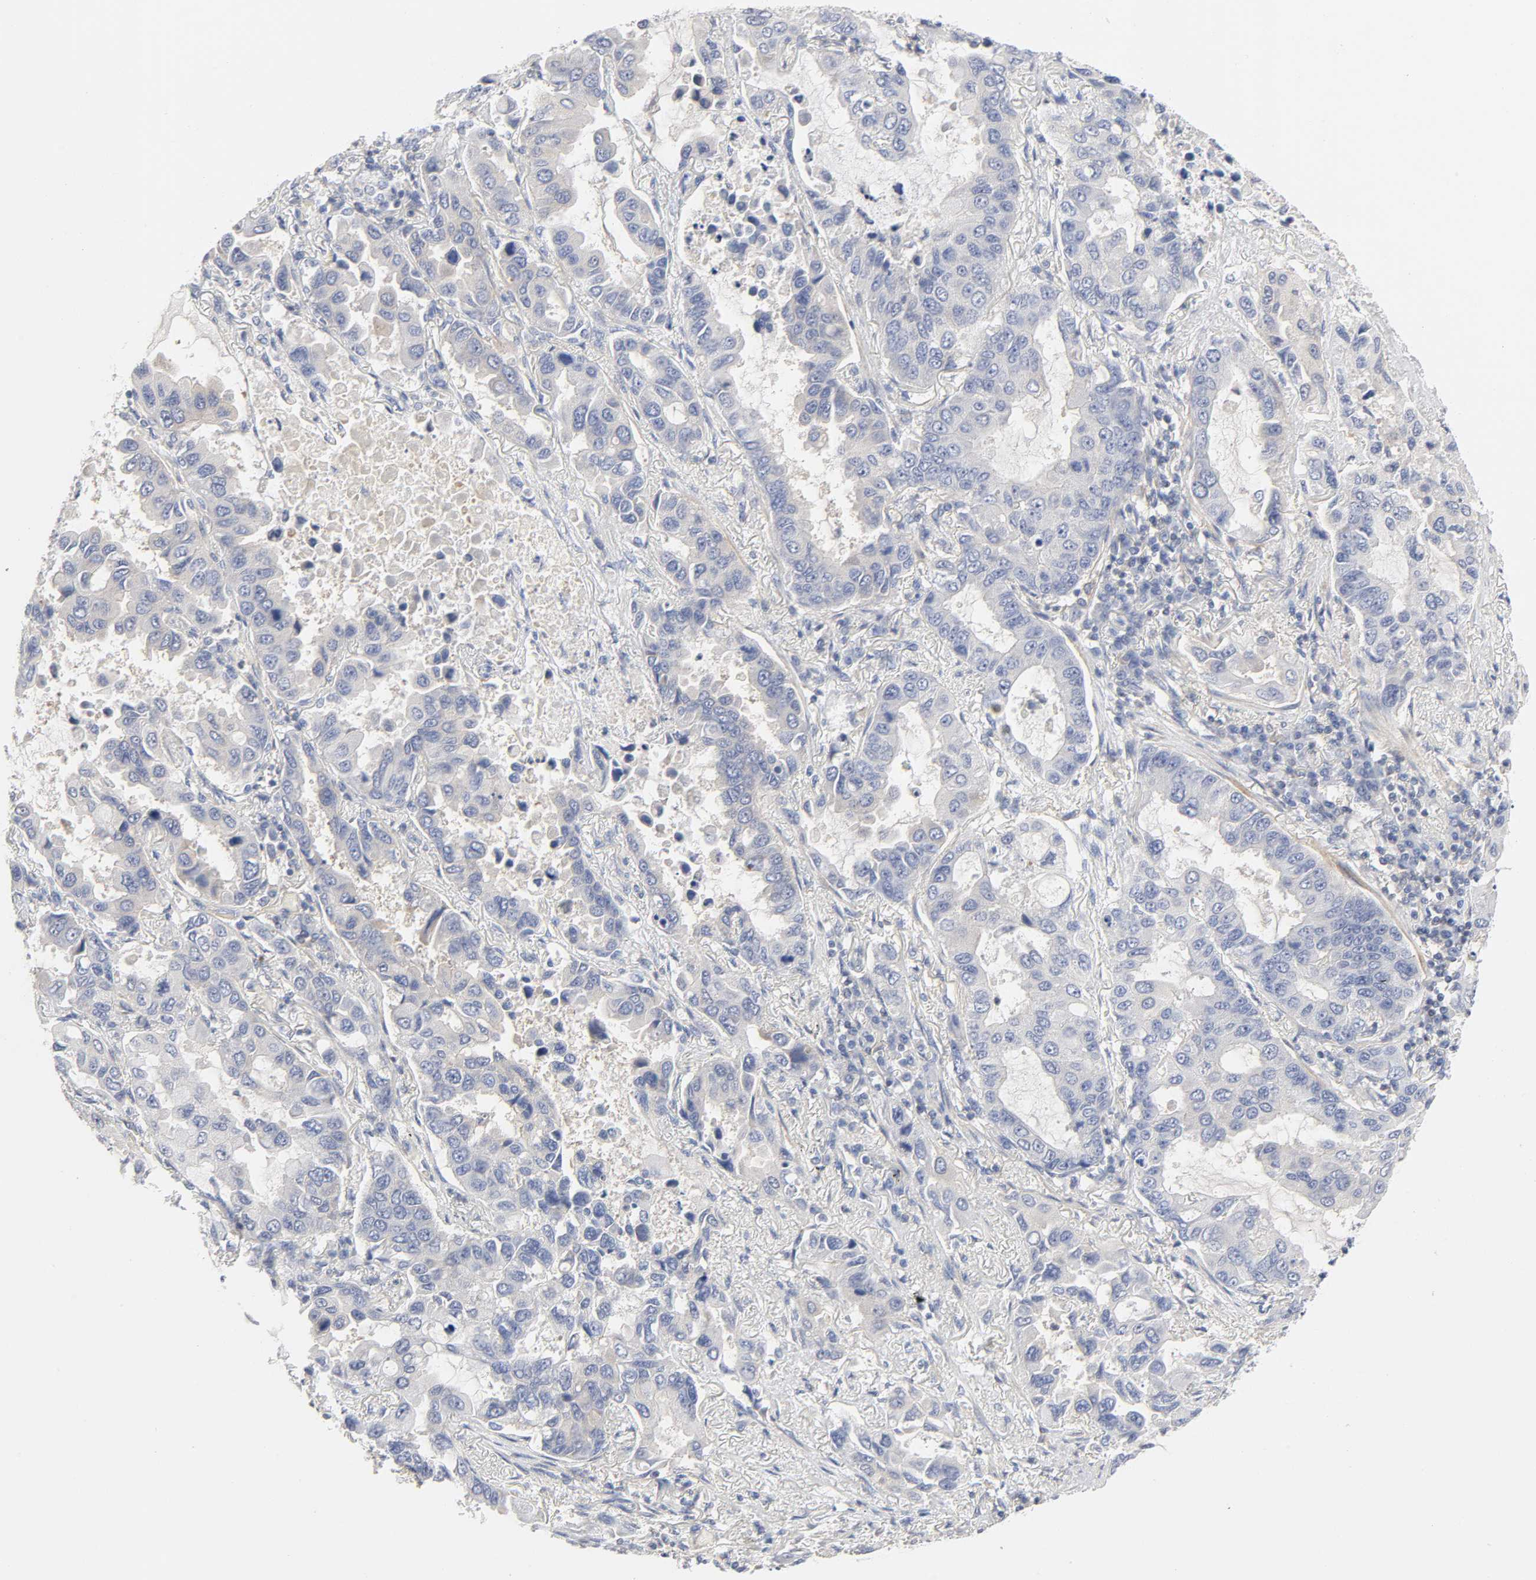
{"staining": {"intensity": "negative", "quantity": "none", "location": "none"}, "tissue": "lung cancer", "cell_type": "Tumor cells", "image_type": "cancer", "snomed": [{"axis": "morphology", "description": "Adenocarcinoma, NOS"}, {"axis": "topography", "description": "Lung"}], "caption": "Tumor cells show no significant protein expression in lung cancer (adenocarcinoma).", "gene": "ROCK1", "patient": {"sex": "male", "age": 64}}